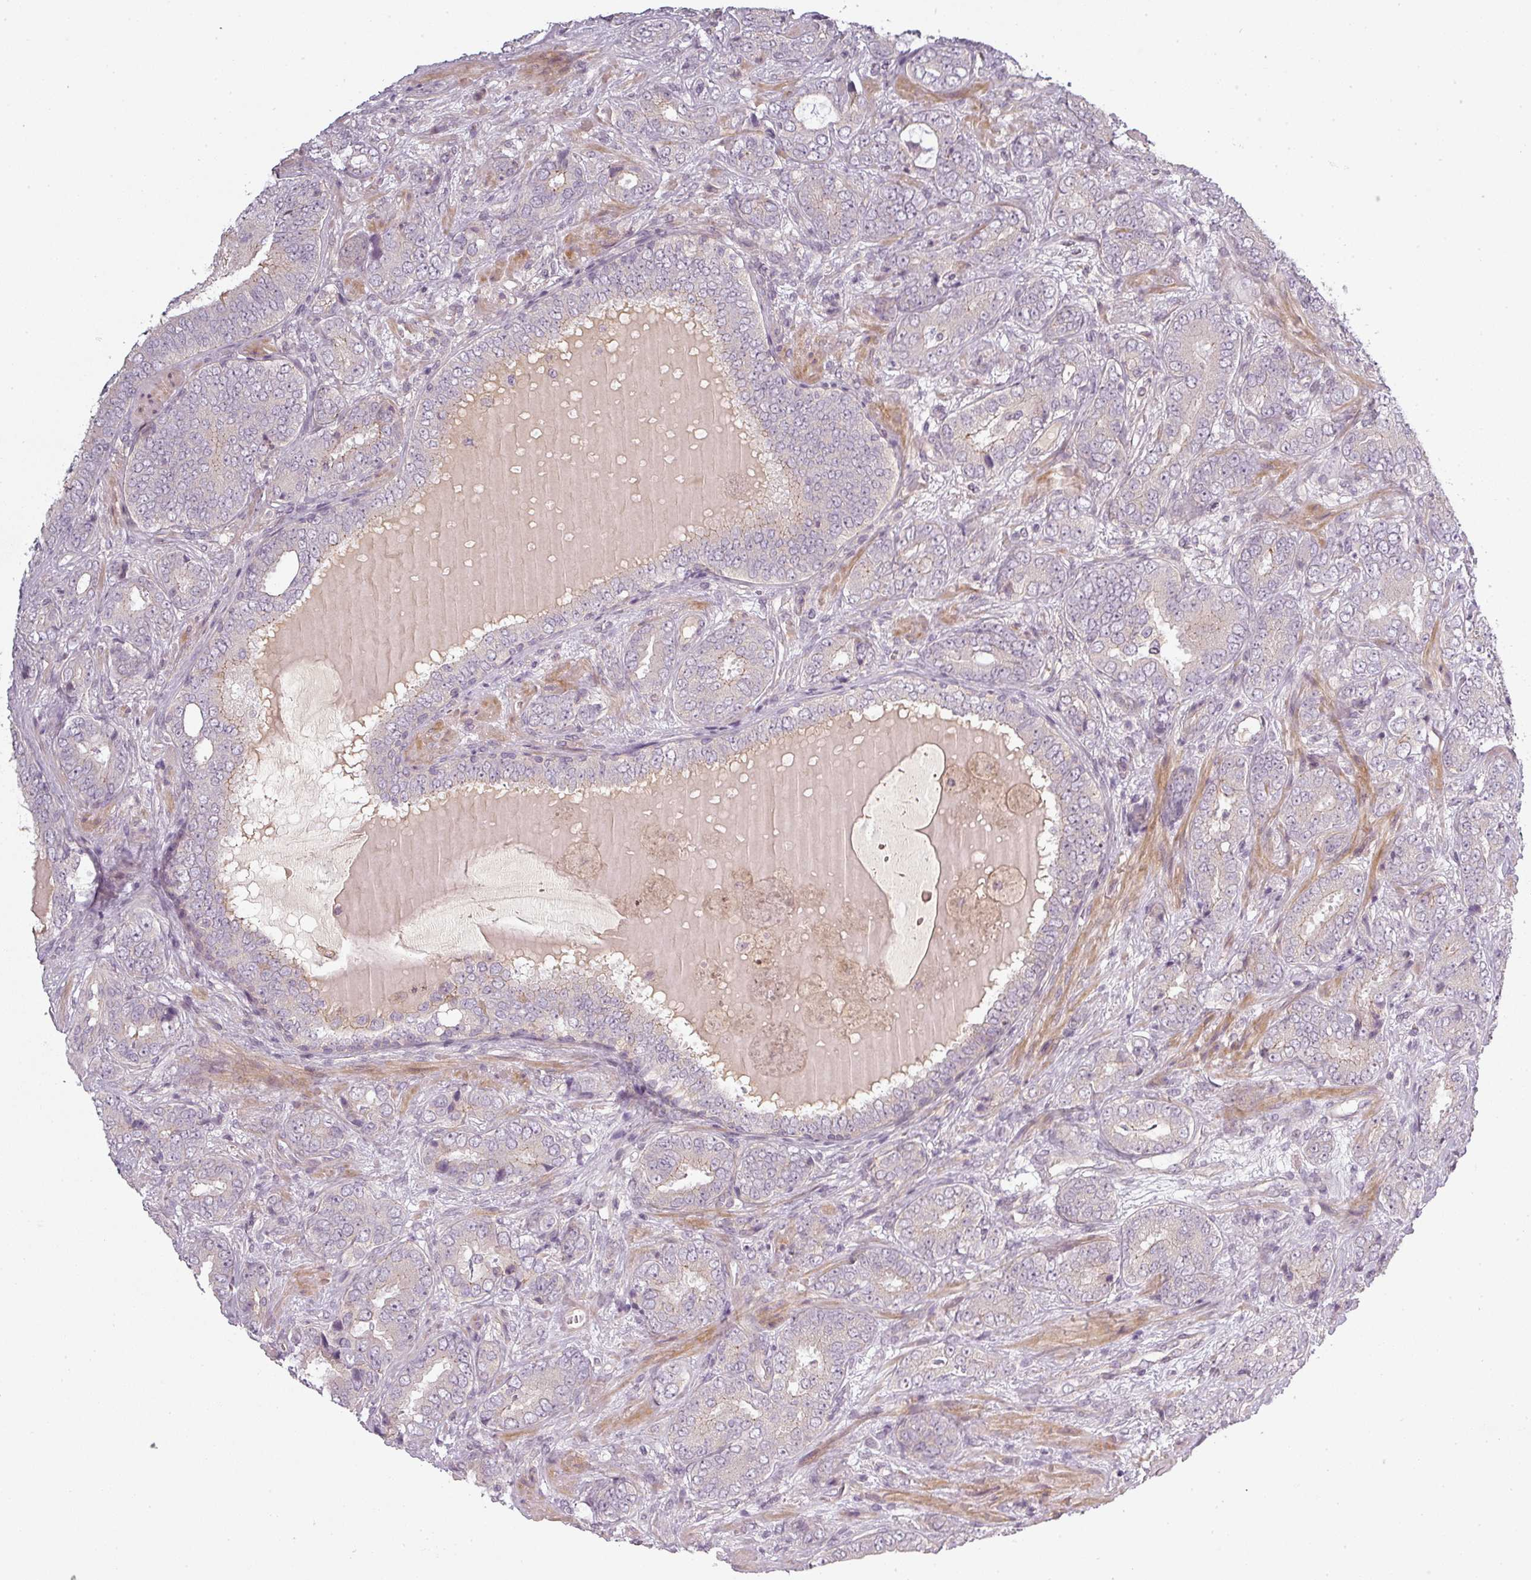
{"staining": {"intensity": "negative", "quantity": "none", "location": "none"}, "tissue": "prostate cancer", "cell_type": "Tumor cells", "image_type": "cancer", "snomed": [{"axis": "morphology", "description": "Adenocarcinoma, High grade"}, {"axis": "topography", "description": "Prostate"}], "caption": "The photomicrograph exhibits no significant staining in tumor cells of prostate high-grade adenocarcinoma.", "gene": "SLC16A9", "patient": {"sex": "male", "age": 71}}